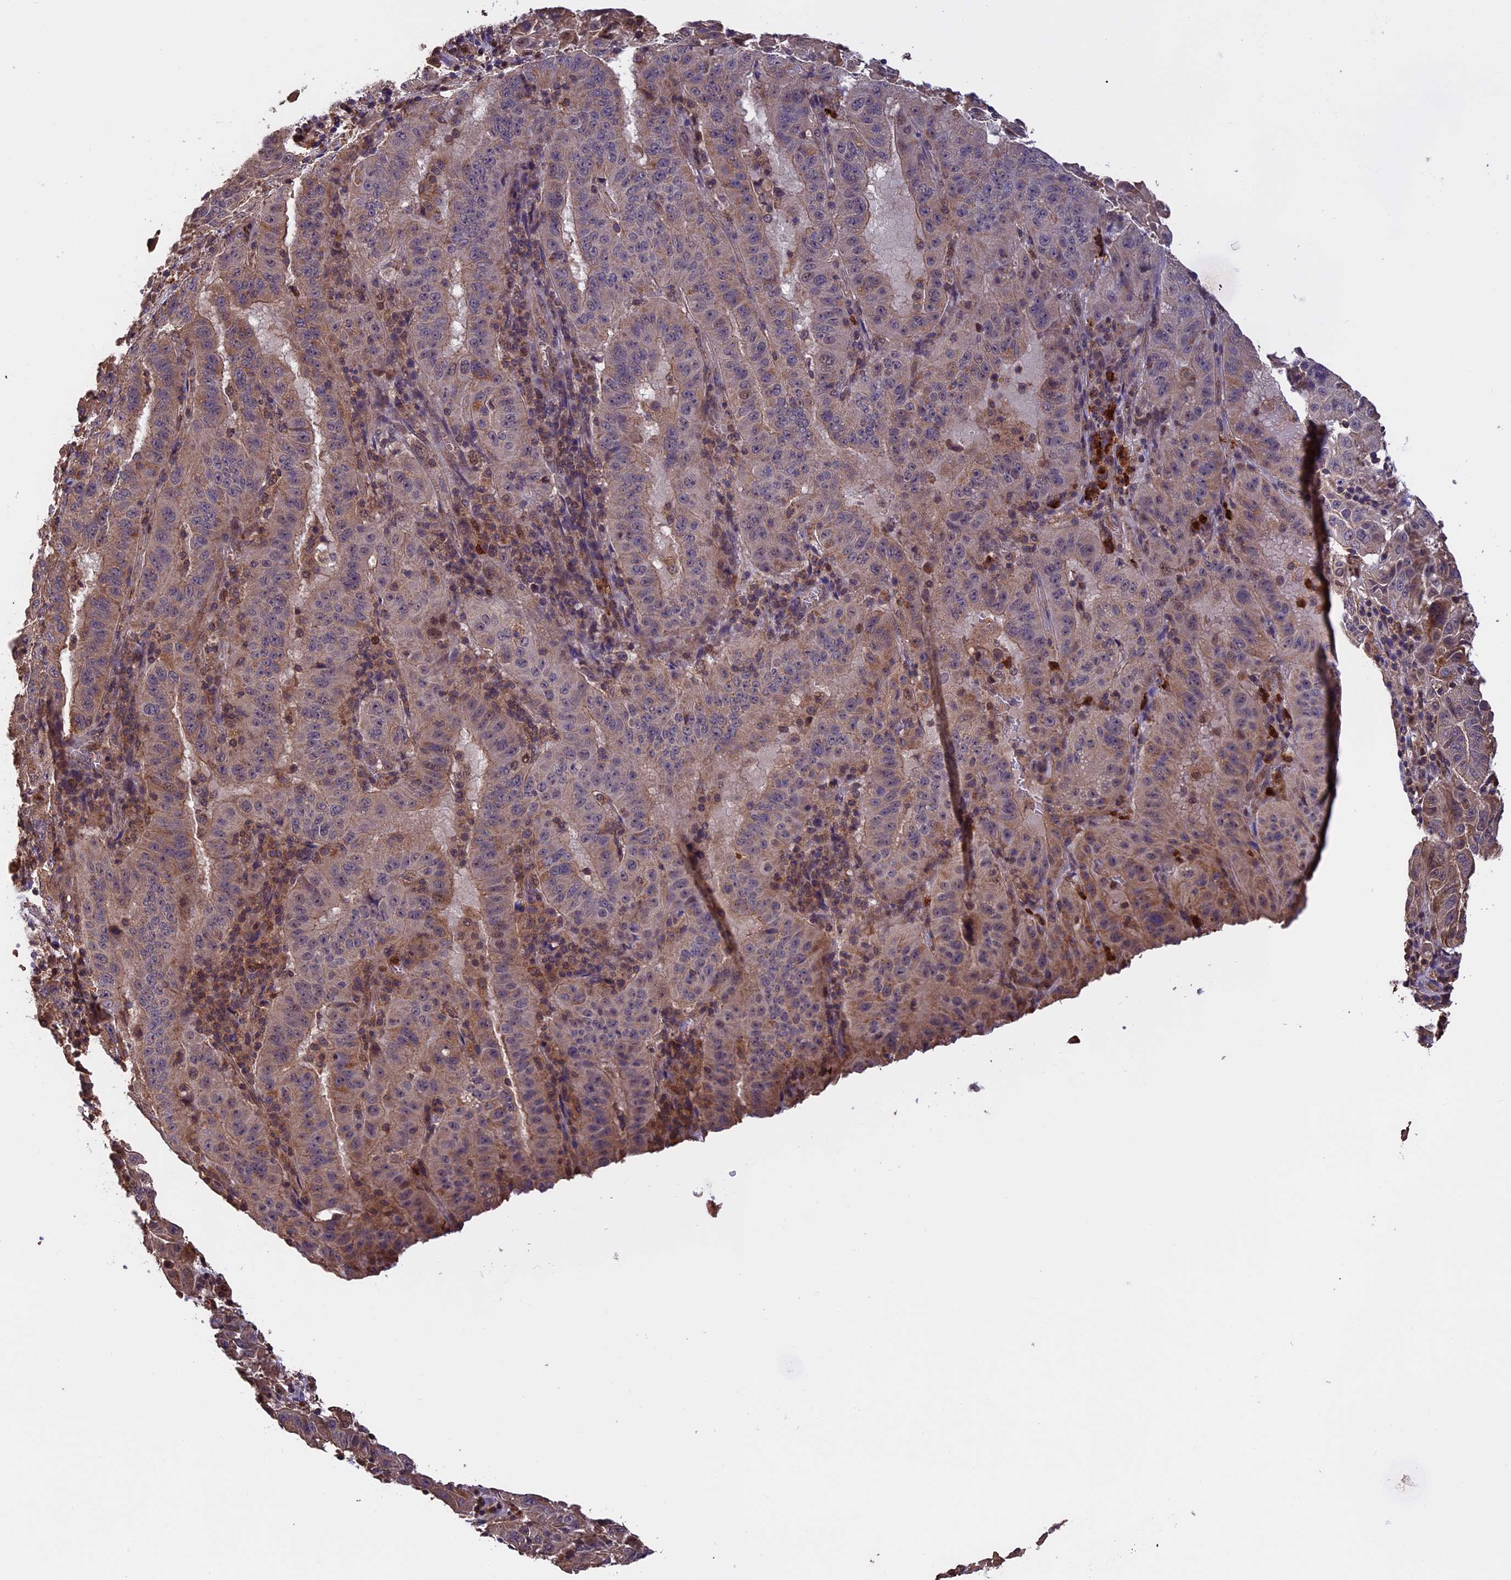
{"staining": {"intensity": "weak", "quantity": "25%-75%", "location": "cytoplasmic/membranous"}, "tissue": "pancreatic cancer", "cell_type": "Tumor cells", "image_type": "cancer", "snomed": [{"axis": "morphology", "description": "Adenocarcinoma, NOS"}, {"axis": "topography", "description": "Pancreas"}], "caption": "Brown immunohistochemical staining in pancreatic adenocarcinoma displays weak cytoplasmic/membranous expression in about 25%-75% of tumor cells.", "gene": "PKD2L2", "patient": {"sex": "male", "age": 63}}